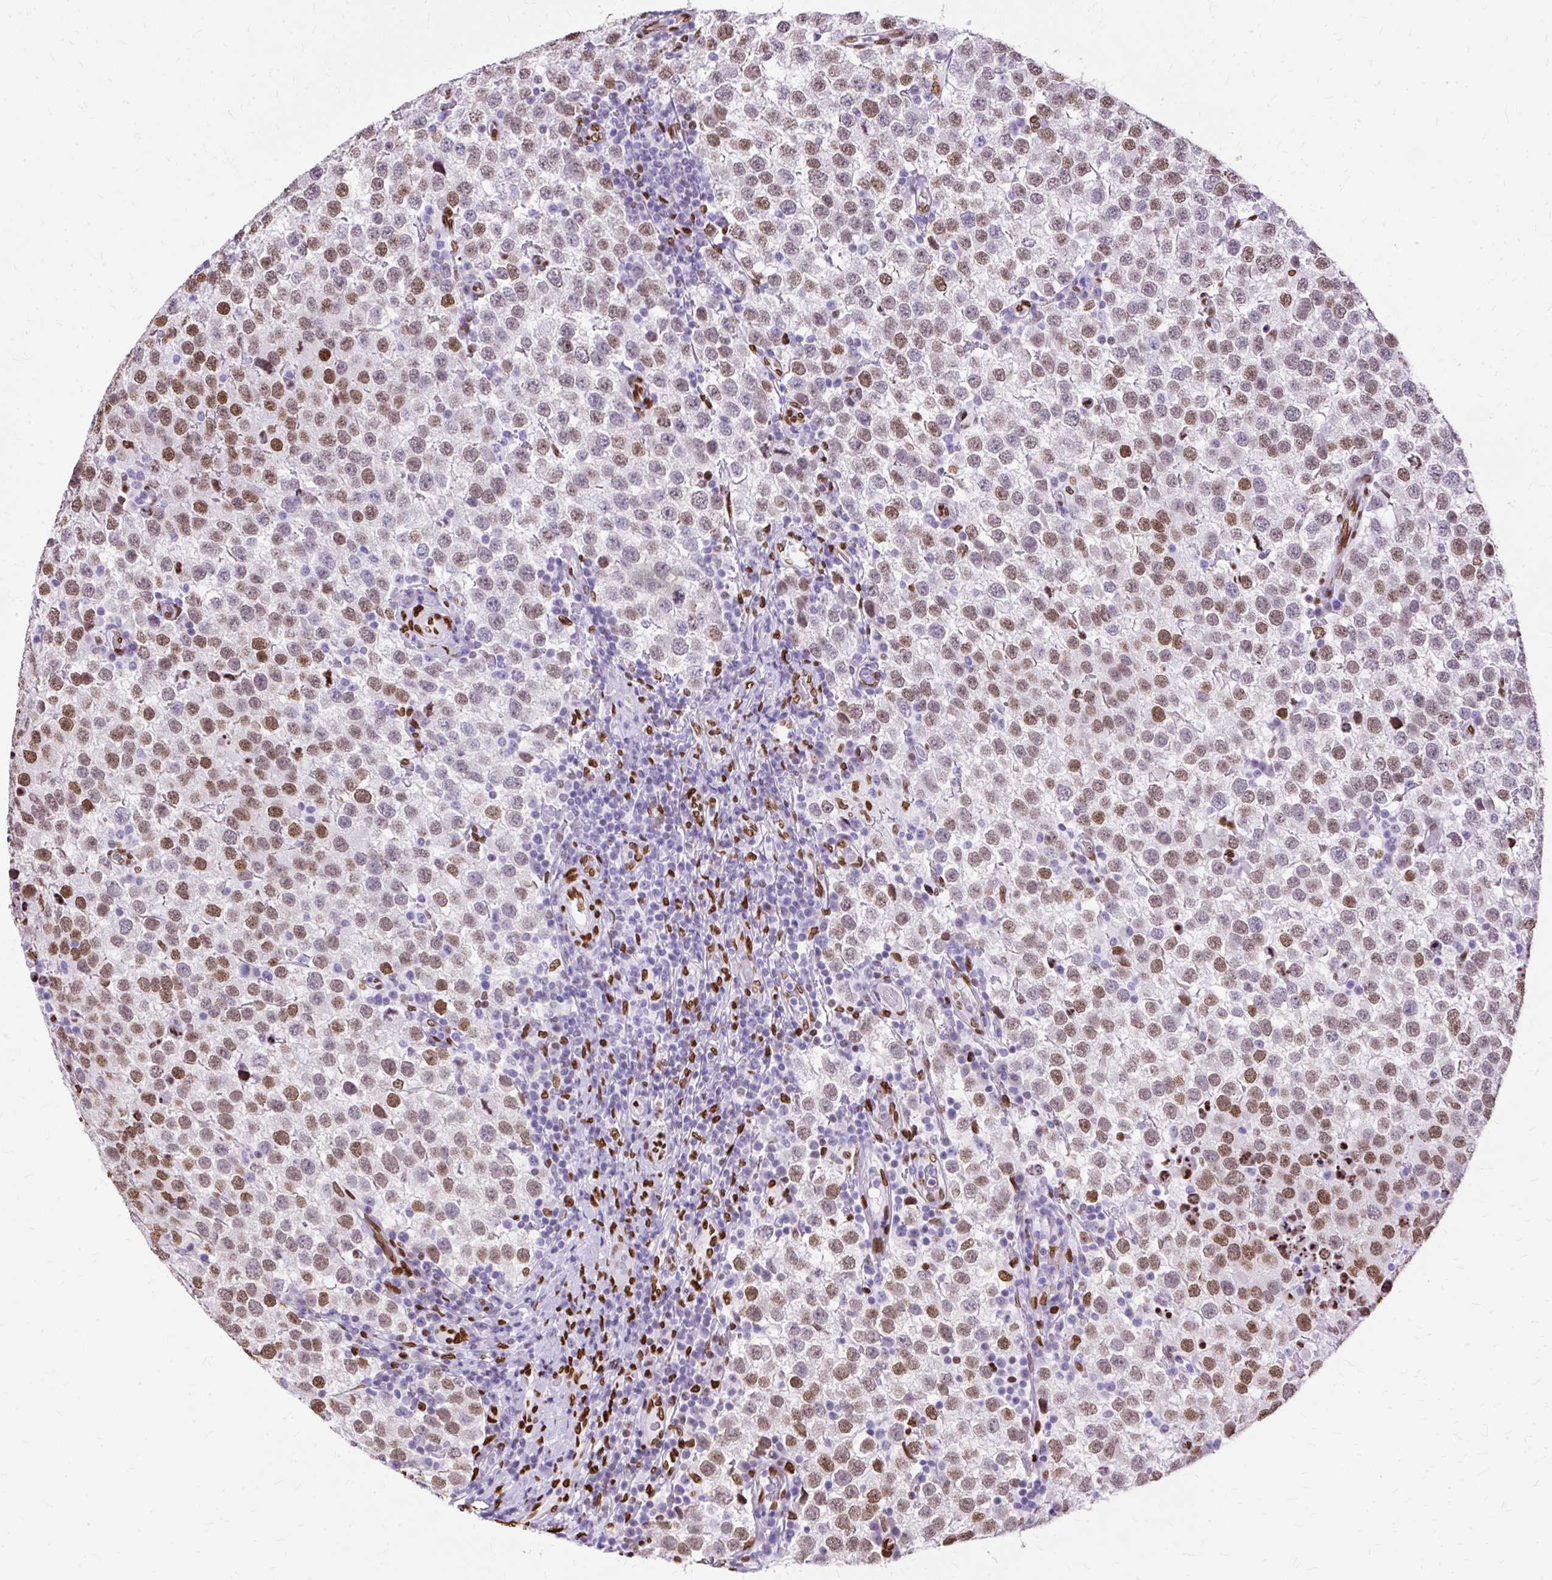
{"staining": {"intensity": "moderate", "quantity": ">75%", "location": "nuclear"}, "tissue": "testis cancer", "cell_type": "Tumor cells", "image_type": "cancer", "snomed": [{"axis": "morphology", "description": "Seminoma, NOS"}, {"axis": "topography", "description": "Testis"}], "caption": "Tumor cells demonstrate medium levels of moderate nuclear staining in about >75% of cells in testis cancer (seminoma).", "gene": "TMEM184C", "patient": {"sex": "male", "age": 34}}